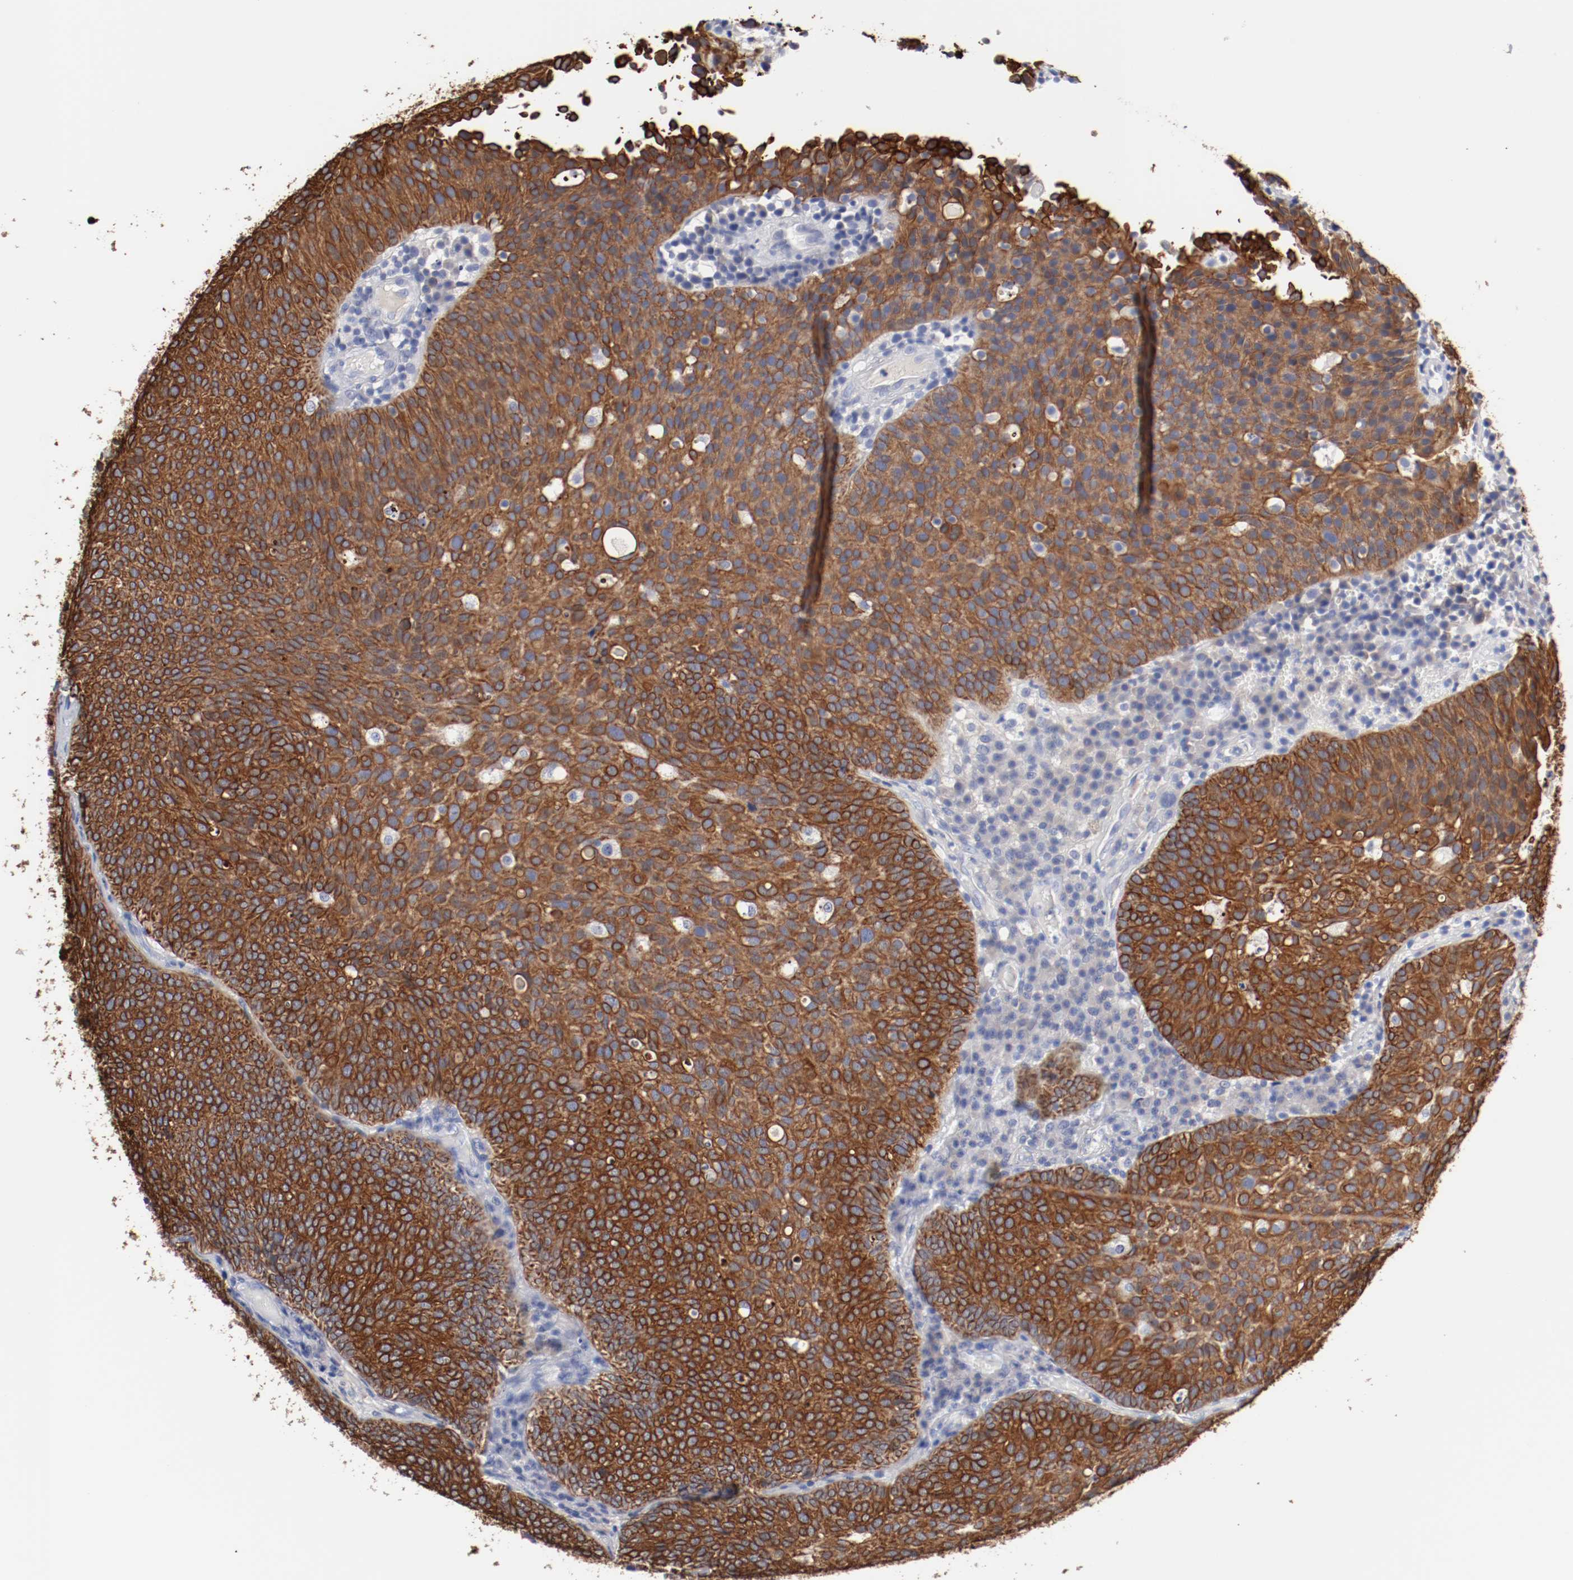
{"staining": {"intensity": "strong", "quantity": ">75%", "location": "cytoplasmic/membranous"}, "tissue": "urothelial cancer", "cell_type": "Tumor cells", "image_type": "cancer", "snomed": [{"axis": "morphology", "description": "Urothelial carcinoma, Low grade"}, {"axis": "topography", "description": "Urinary bladder"}], "caption": "A high-resolution histopathology image shows immunohistochemistry (IHC) staining of low-grade urothelial carcinoma, which displays strong cytoplasmic/membranous expression in approximately >75% of tumor cells. (brown staining indicates protein expression, while blue staining denotes nuclei).", "gene": "TSPAN6", "patient": {"sex": "male", "age": 85}}